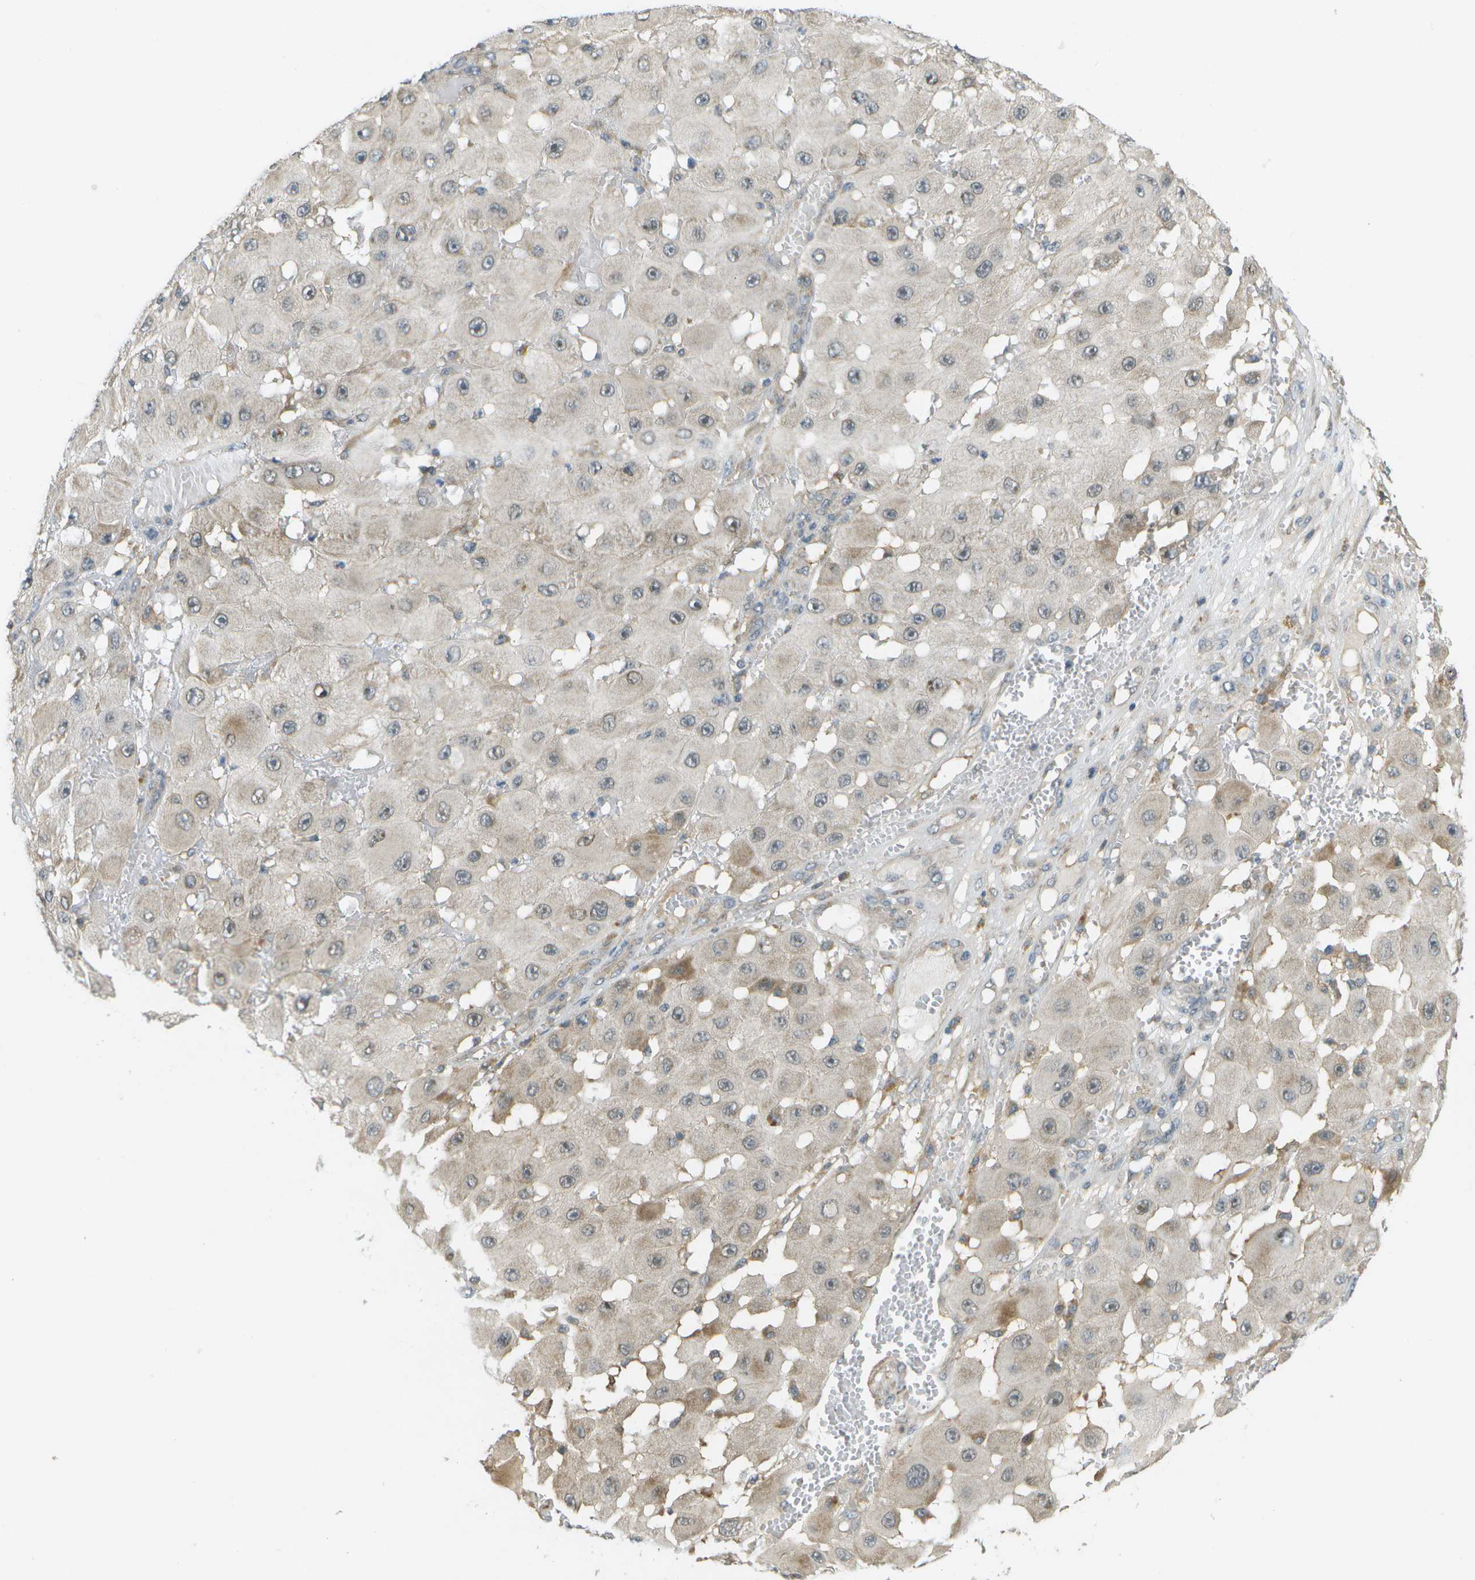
{"staining": {"intensity": "weak", "quantity": ">75%", "location": "cytoplasmic/membranous"}, "tissue": "melanoma", "cell_type": "Tumor cells", "image_type": "cancer", "snomed": [{"axis": "morphology", "description": "Malignant melanoma, NOS"}, {"axis": "topography", "description": "Skin"}], "caption": "IHC of human melanoma displays low levels of weak cytoplasmic/membranous positivity in approximately >75% of tumor cells.", "gene": "WNK2", "patient": {"sex": "female", "age": 81}}